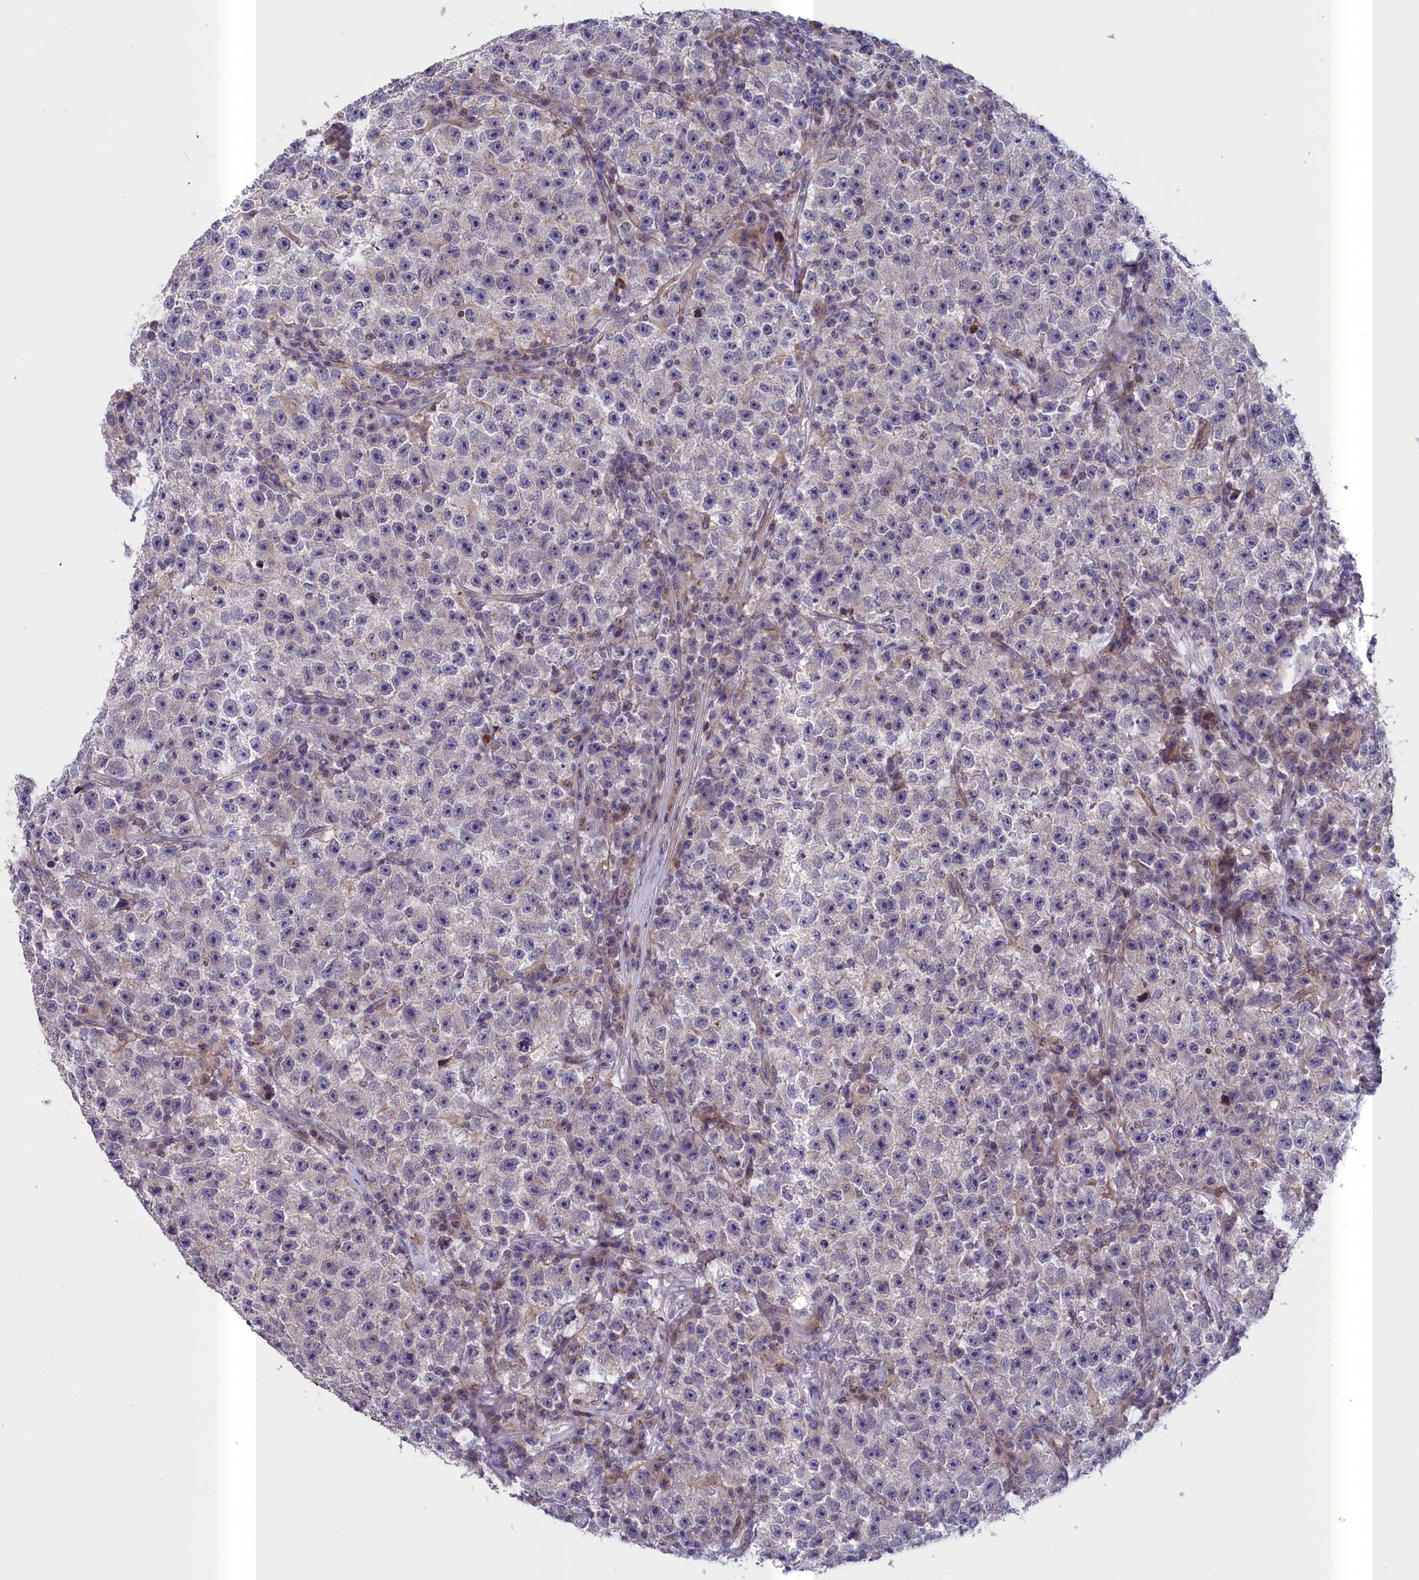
{"staining": {"intensity": "negative", "quantity": "none", "location": "none"}, "tissue": "testis cancer", "cell_type": "Tumor cells", "image_type": "cancer", "snomed": [{"axis": "morphology", "description": "Seminoma, NOS"}, {"axis": "topography", "description": "Testis"}], "caption": "DAB immunohistochemical staining of testis cancer (seminoma) shows no significant expression in tumor cells. The staining was performed using DAB to visualize the protein expression in brown, while the nuclei were stained in blue with hematoxylin (Magnification: 20x).", "gene": "IGFALS", "patient": {"sex": "male", "age": 22}}